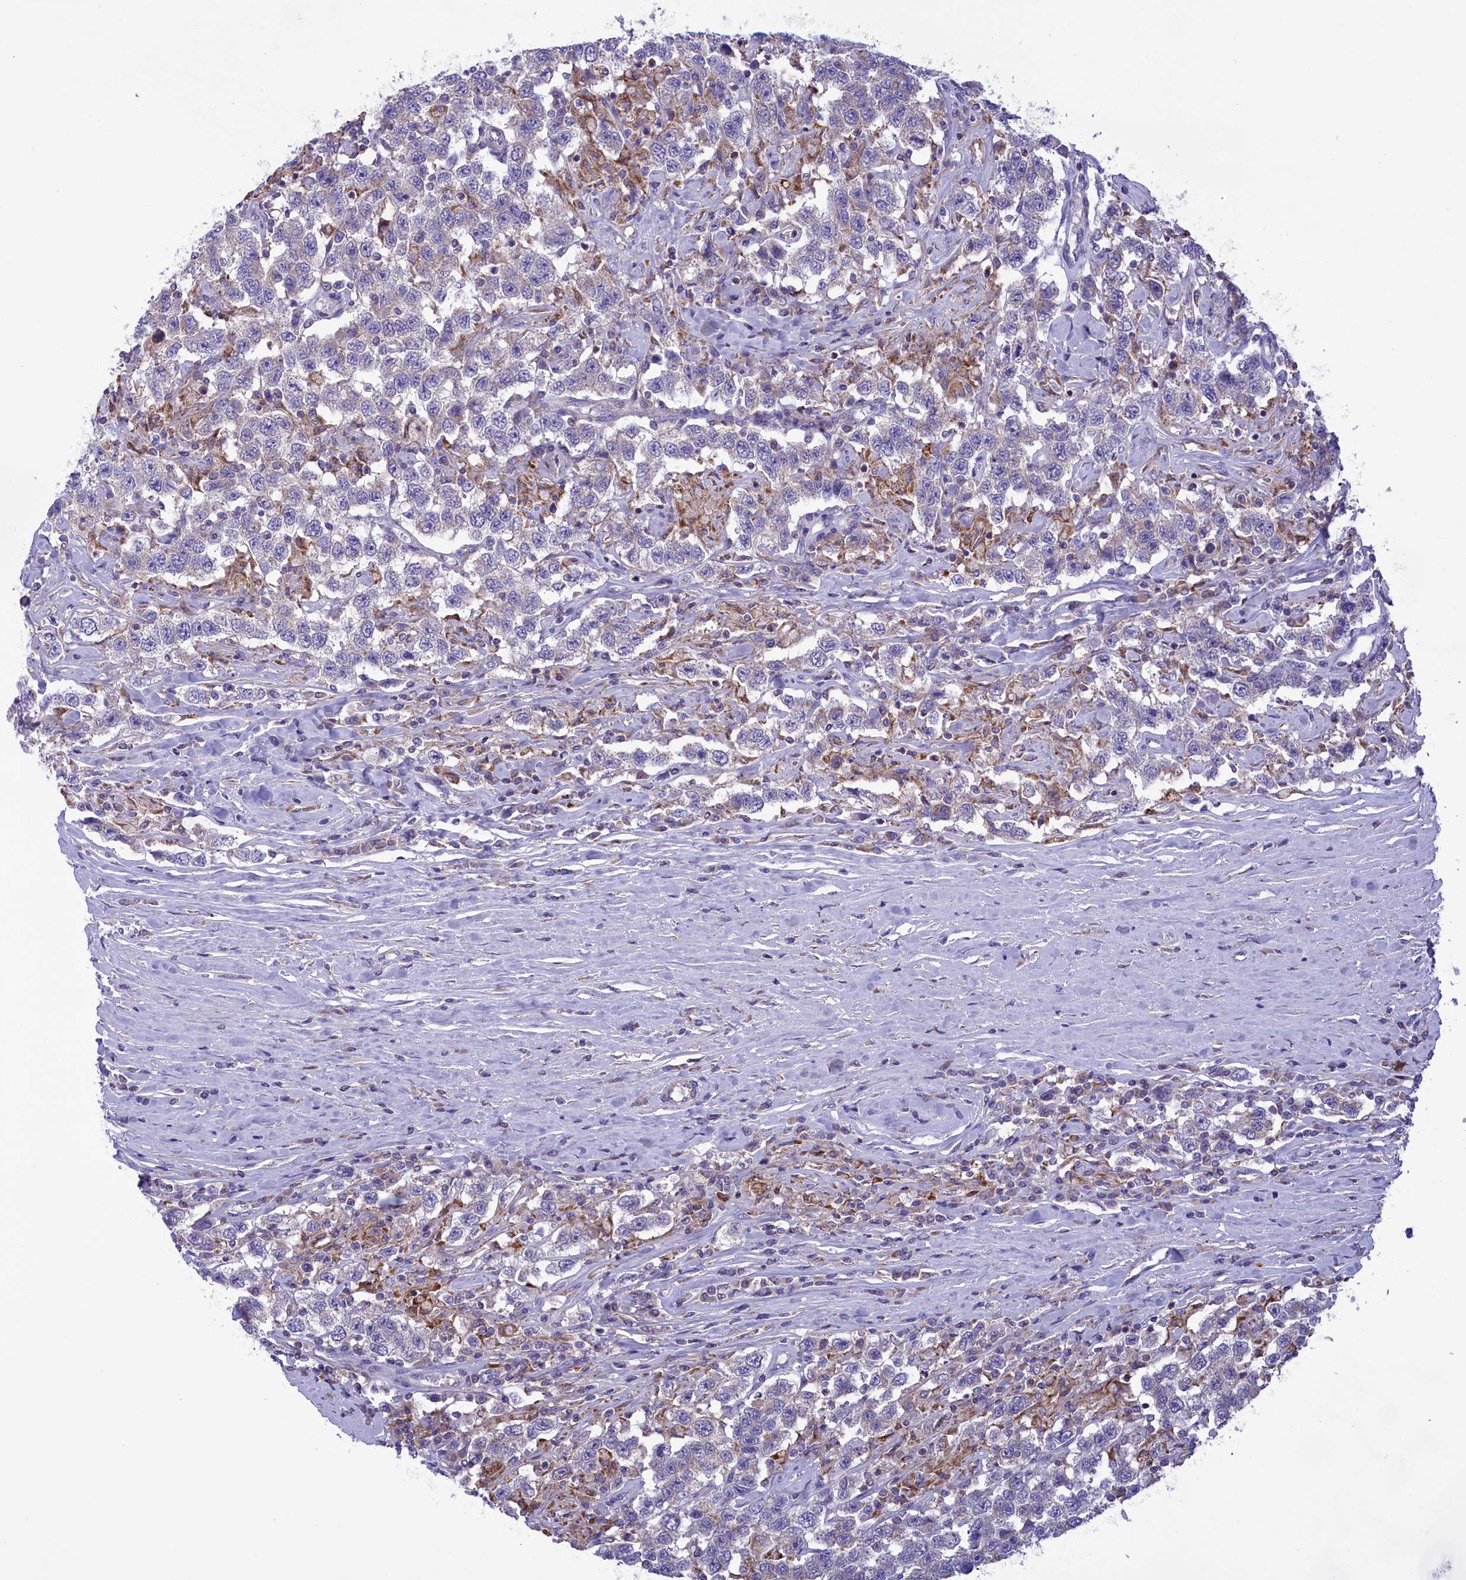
{"staining": {"intensity": "negative", "quantity": "none", "location": "none"}, "tissue": "testis cancer", "cell_type": "Tumor cells", "image_type": "cancer", "snomed": [{"axis": "morphology", "description": "Seminoma, NOS"}, {"axis": "topography", "description": "Testis"}], "caption": "High power microscopy photomicrograph of an IHC image of testis cancer (seminoma), revealing no significant expression in tumor cells.", "gene": "CORO7-PAM16", "patient": {"sex": "male", "age": 41}}